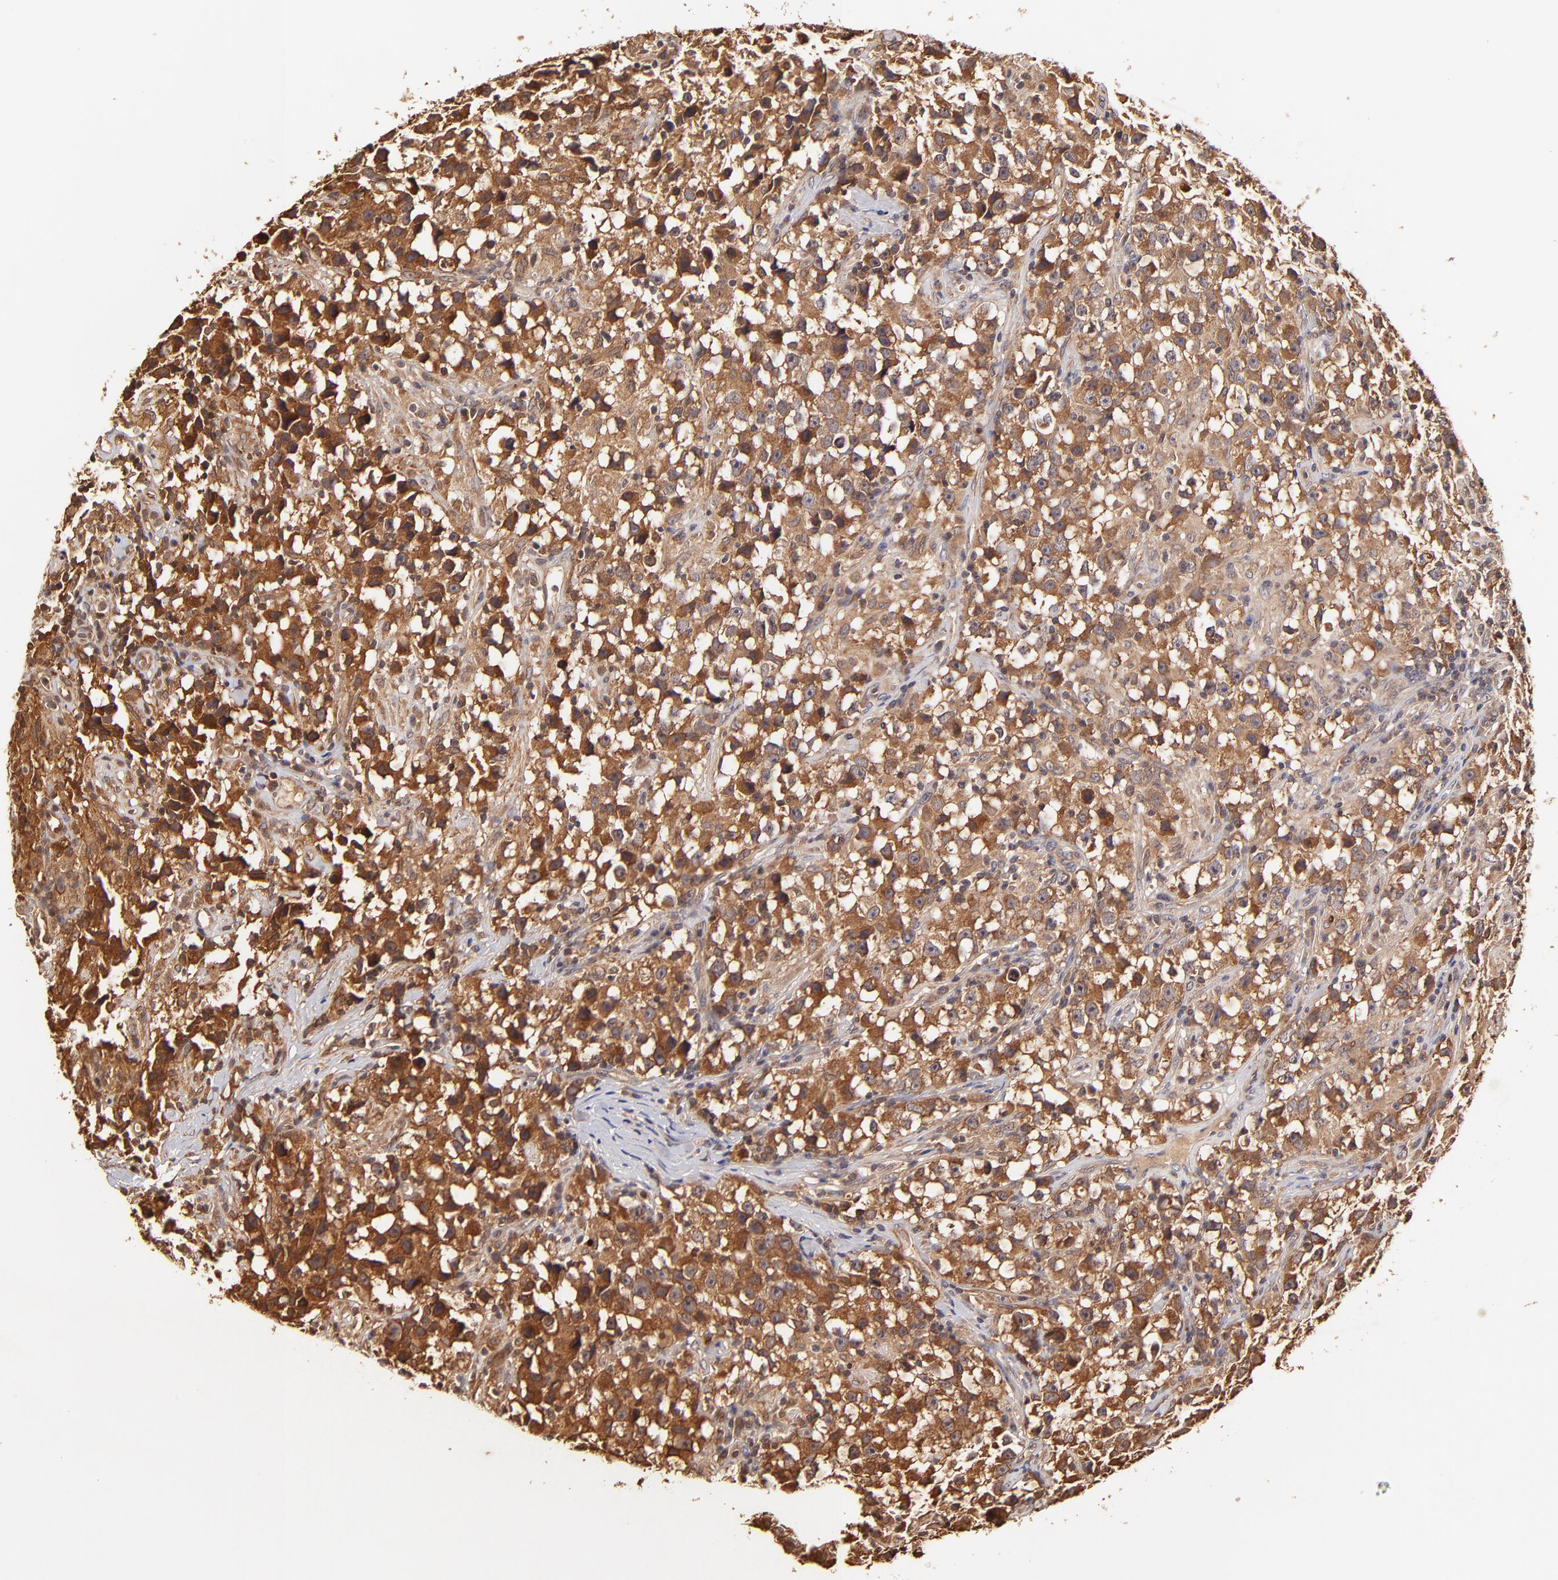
{"staining": {"intensity": "strong", "quantity": ">75%", "location": "cytoplasmic/membranous"}, "tissue": "testis cancer", "cell_type": "Tumor cells", "image_type": "cancer", "snomed": [{"axis": "morphology", "description": "Seminoma, NOS"}, {"axis": "topography", "description": "Testis"}], "caption": "Human testis seminoma stained for a protein (brown) demonstrates strong cytoplasmic/membranous positive staining in about >75% of tumor cells.", "gene": "ITGB1", "patient": {"sex": "male", "age": 33}}